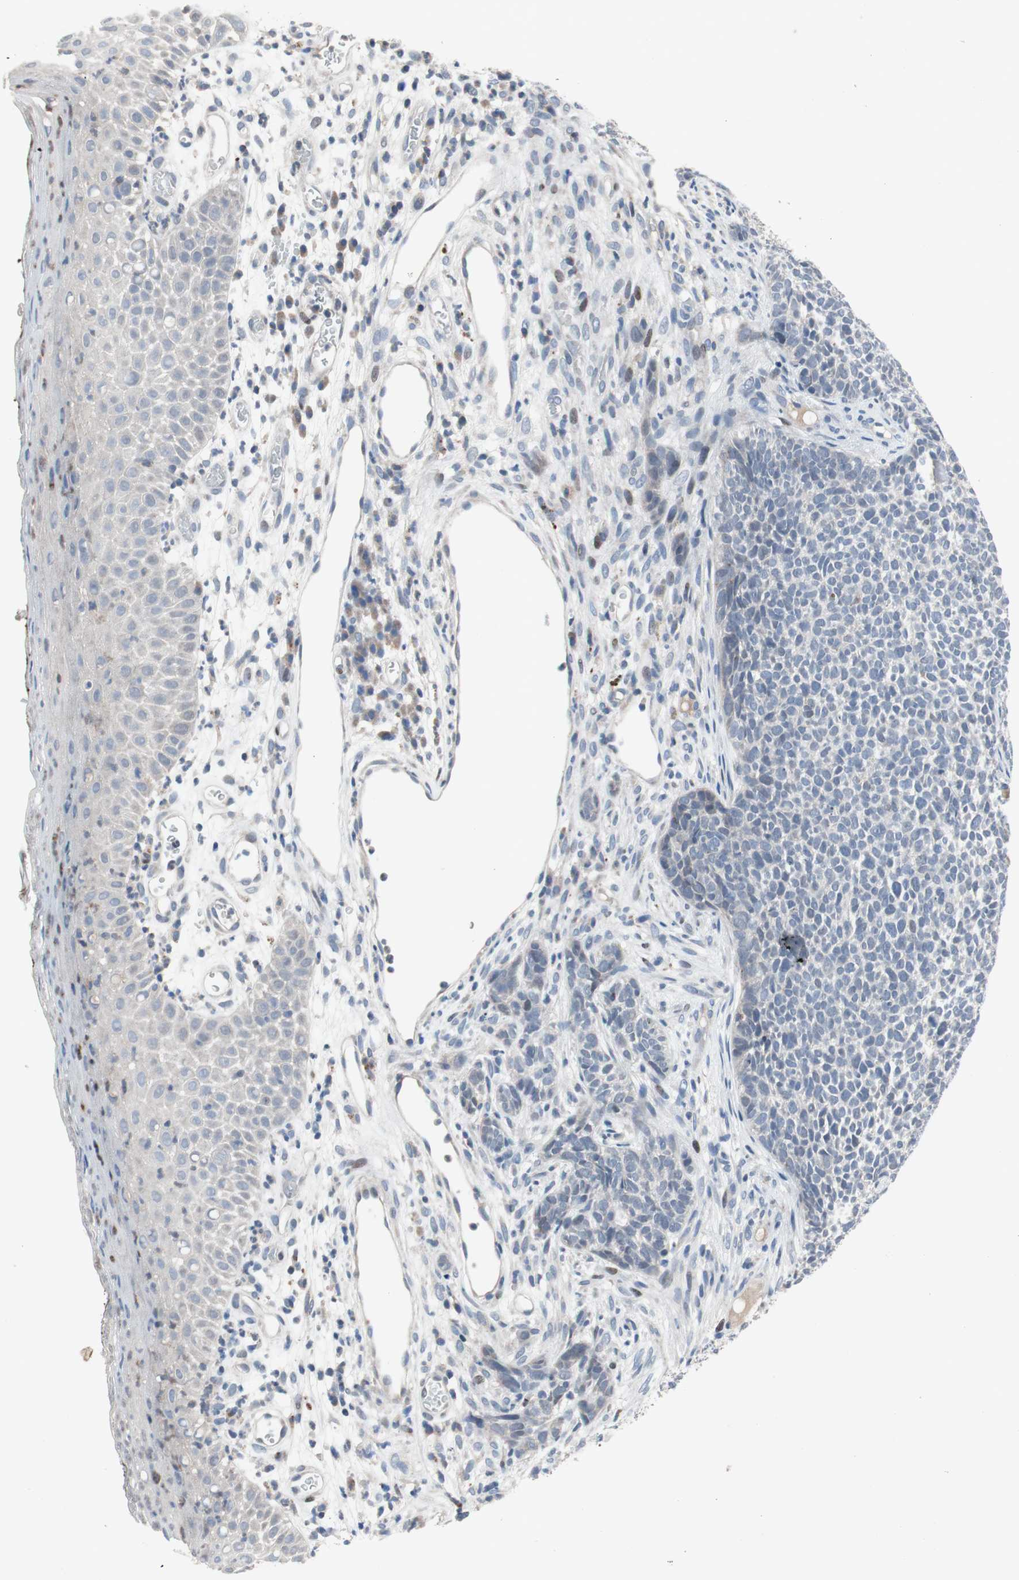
{"staining": {"intensity": "negative", "quantity": "none", "location": "none"}, "tissue": "skin cancer", "cell_type": "Tumor cells", "image_type": "cancer", "snomed": [{"axis": "morphology", "description": "Basal cell carcinoma"}, {"axis": "topography", "description": "Skin"}], "caption": "Immunohistochemistry of skin cancer shows no staining in tumor cells.", "gene": "MUTYH", "patient": {"sex": "female", "age": 84}}